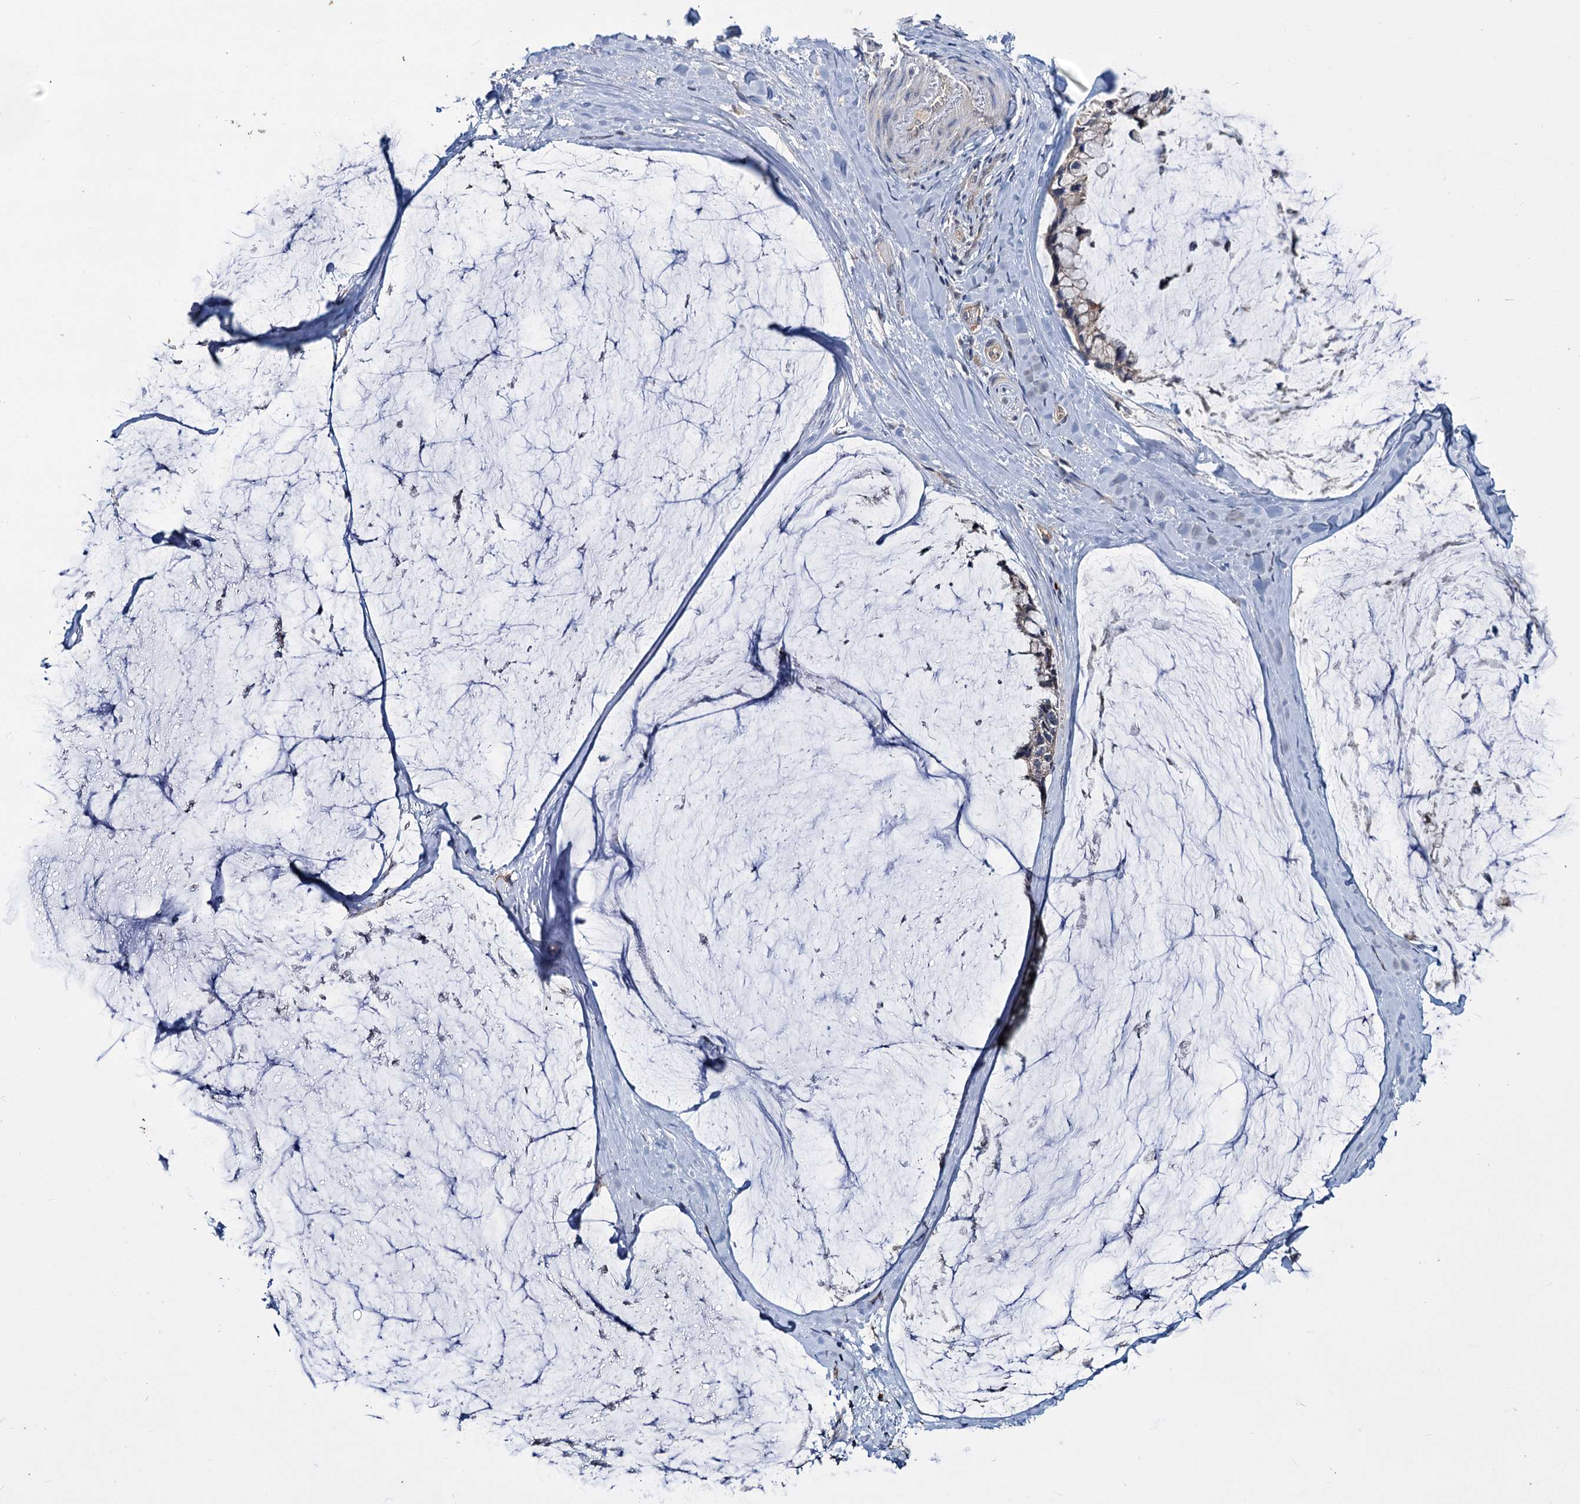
{"staining": {"intensity": "negative", "quantity": "none", "location": "none"}, "tissue": "ovarian cancer", "cell_type": "Tumor cells", "image_type": "cancer", "snomed": [{"axis": "morphology", "description": "Cystadenocarcinoma, mucinous, NOS"}, {"axis": "topography", "description": "Ovary"}], "caption": "A photomicrograph of mucinous cystadenocarcinoma (ovarian) stained for a protein exhibits no brown staining in tumor cells.", "gene": "DYNC2H1", "patient": {"sex": "female", "age": 39}}